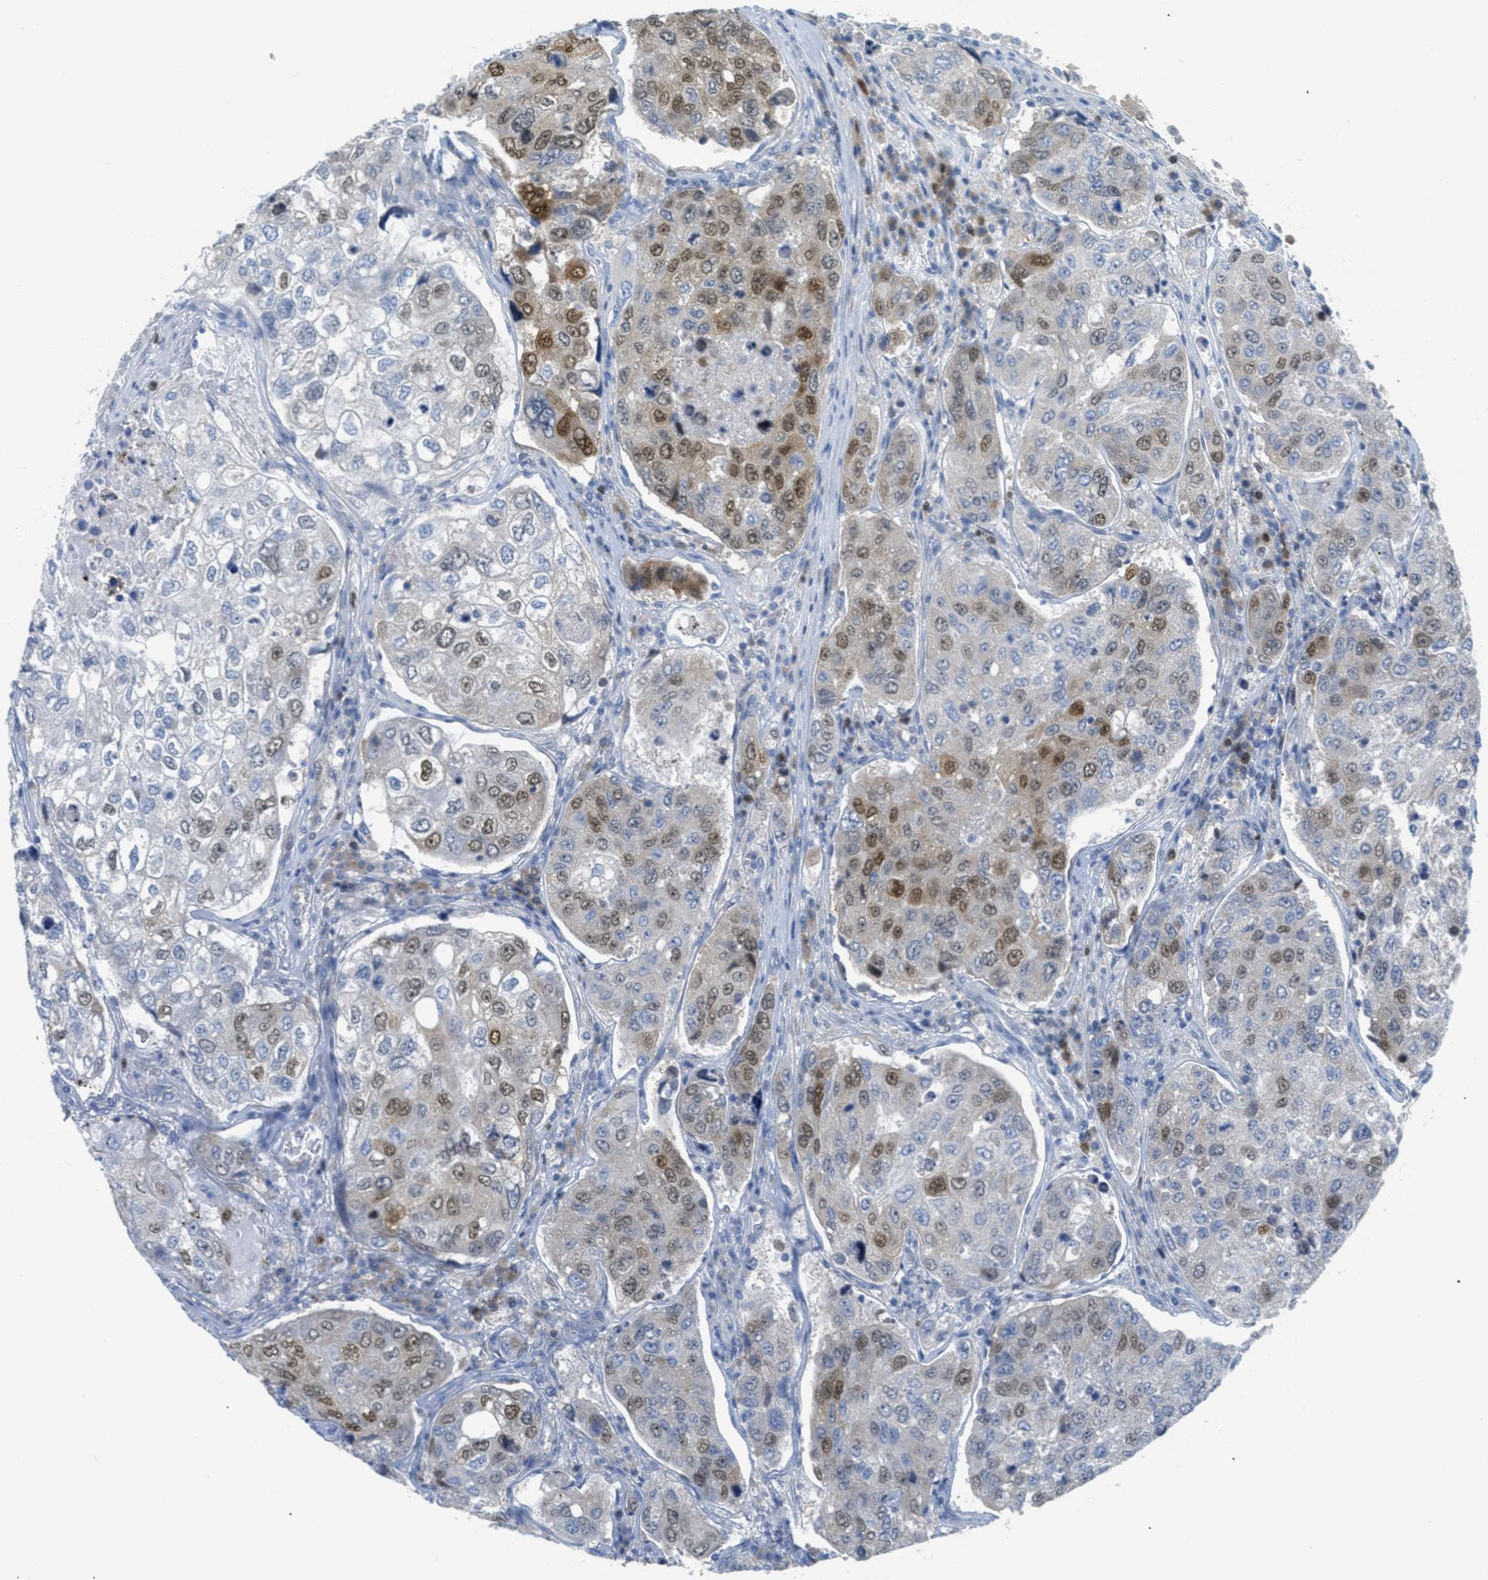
{"staining": {"intensity": "moderate", "quantity": ">75%", "location": "nuclear"}, "tissue": "urothelial cancer", "cell_type": "Tumor cells", "image_type": "cancer", "snomed": [{"axis": "morphology", "description": "Urothelial carcinoma, High grade"}, {"axis": "topography", "description": "Lymph node"}, {"axis": "topography", "description": "Urinary bladder"}], "caption": "A histopathology image of urothelial cancer stained for a protein shows moderate nuclear brown staining in tumor cells. Immunohistochemistry (ihc) stains the protein in brown and the nuclei are stained blue.", "gene": "ORC6", "patient": {"sex": "male", "age": 51}}